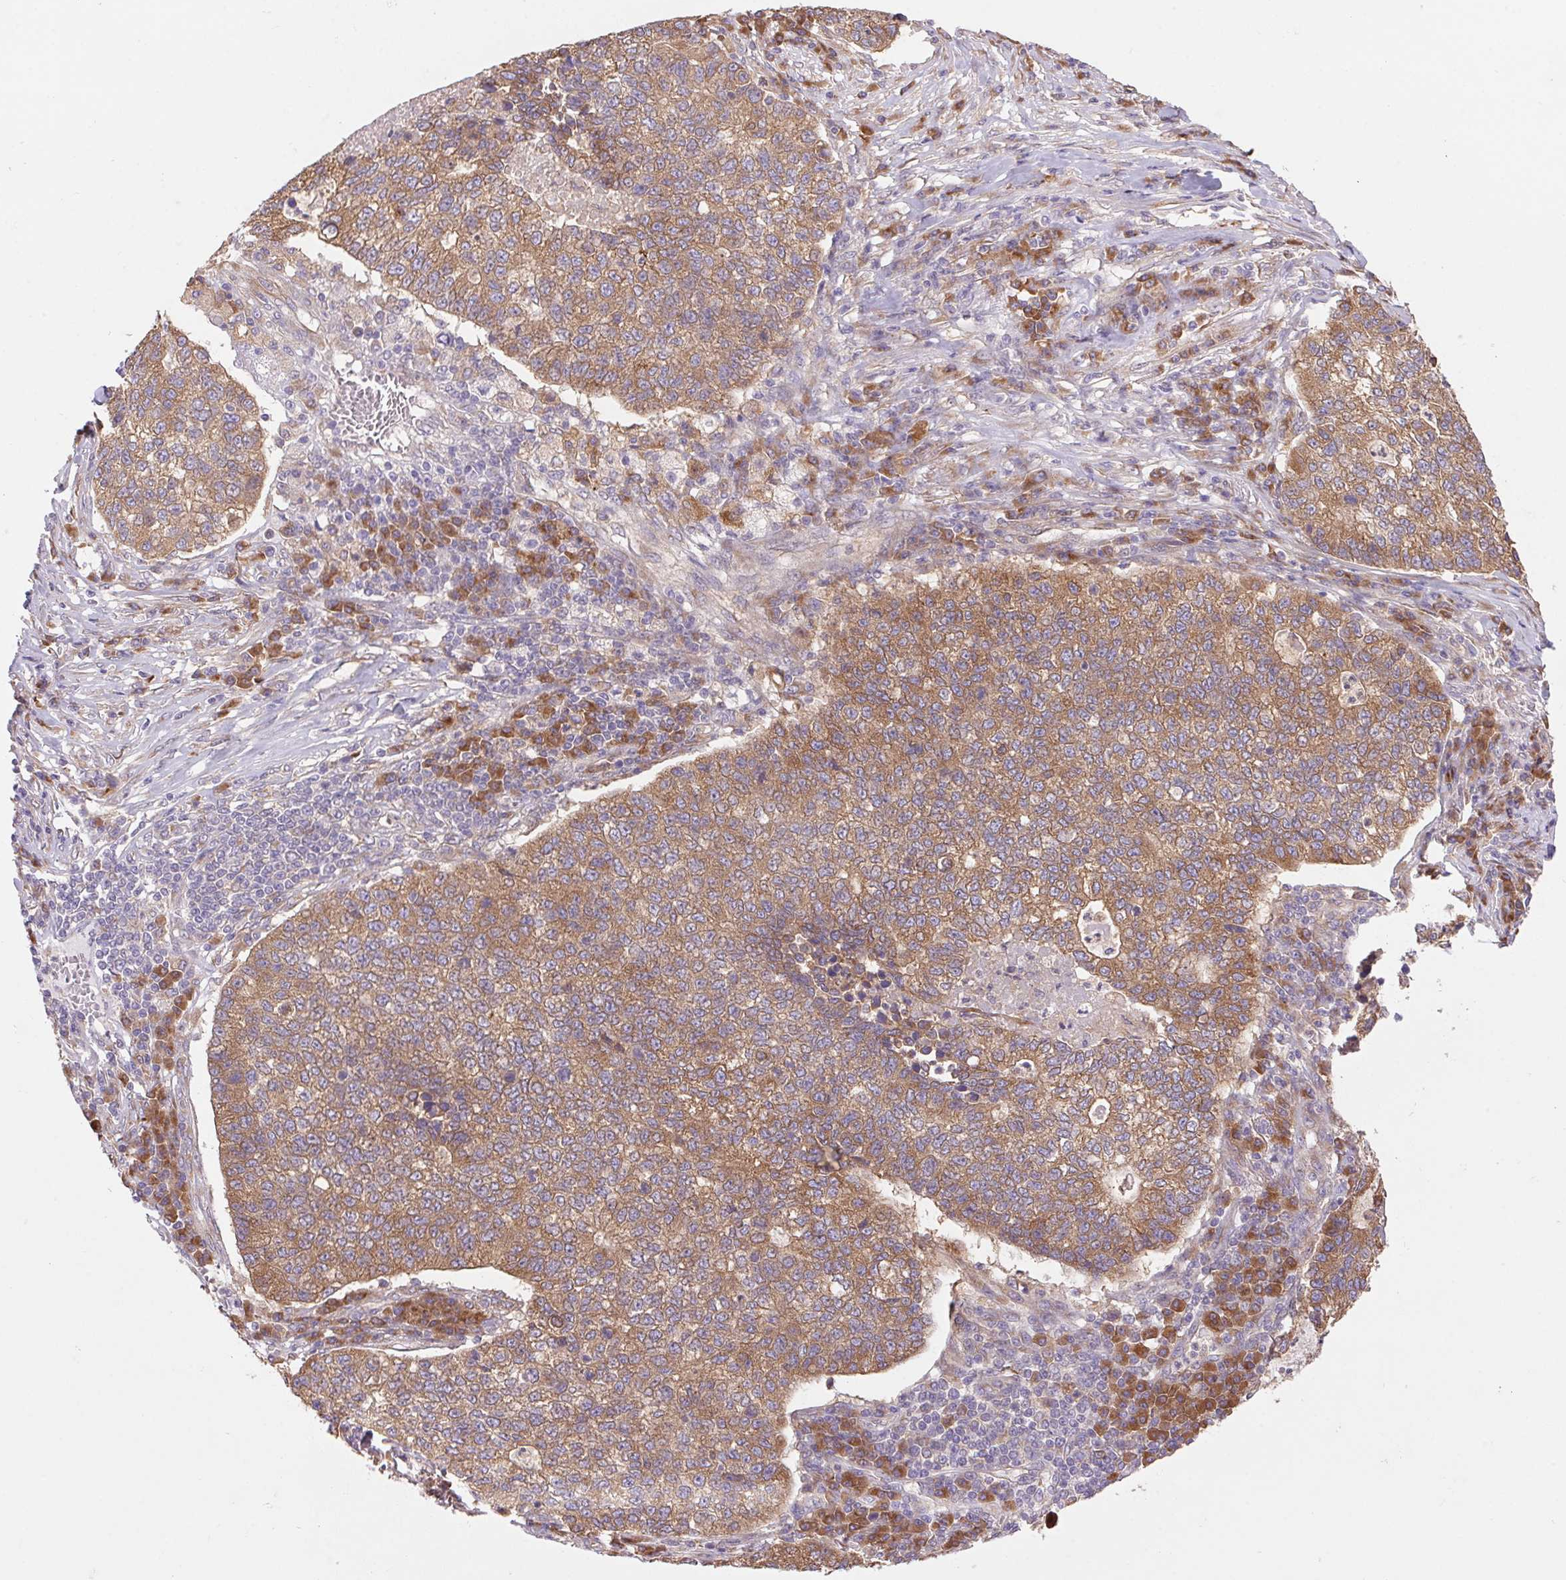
{"staining": {"intensity": "moderate", "quantity": ">75%", "location": "cytoplasmic/membranous"}, "tissue": "lung cancer", "cell_type": "Tumor cells", "image_type": "cancer", "snomed": [{"axis": "morphology", "description": "Adenocarcinoma, NOS"}, {"axis": "topography", "description": "Lung"}], "caption": "Immunohistochemistry (IHC) of lung adenocarcinoma demonstrates medium levels of moderate cytoplasmic/membranous positivity in about >75% of tumor cells.", "gene": "RAB1A", "patient": {"sex": "male", "age": 57}}